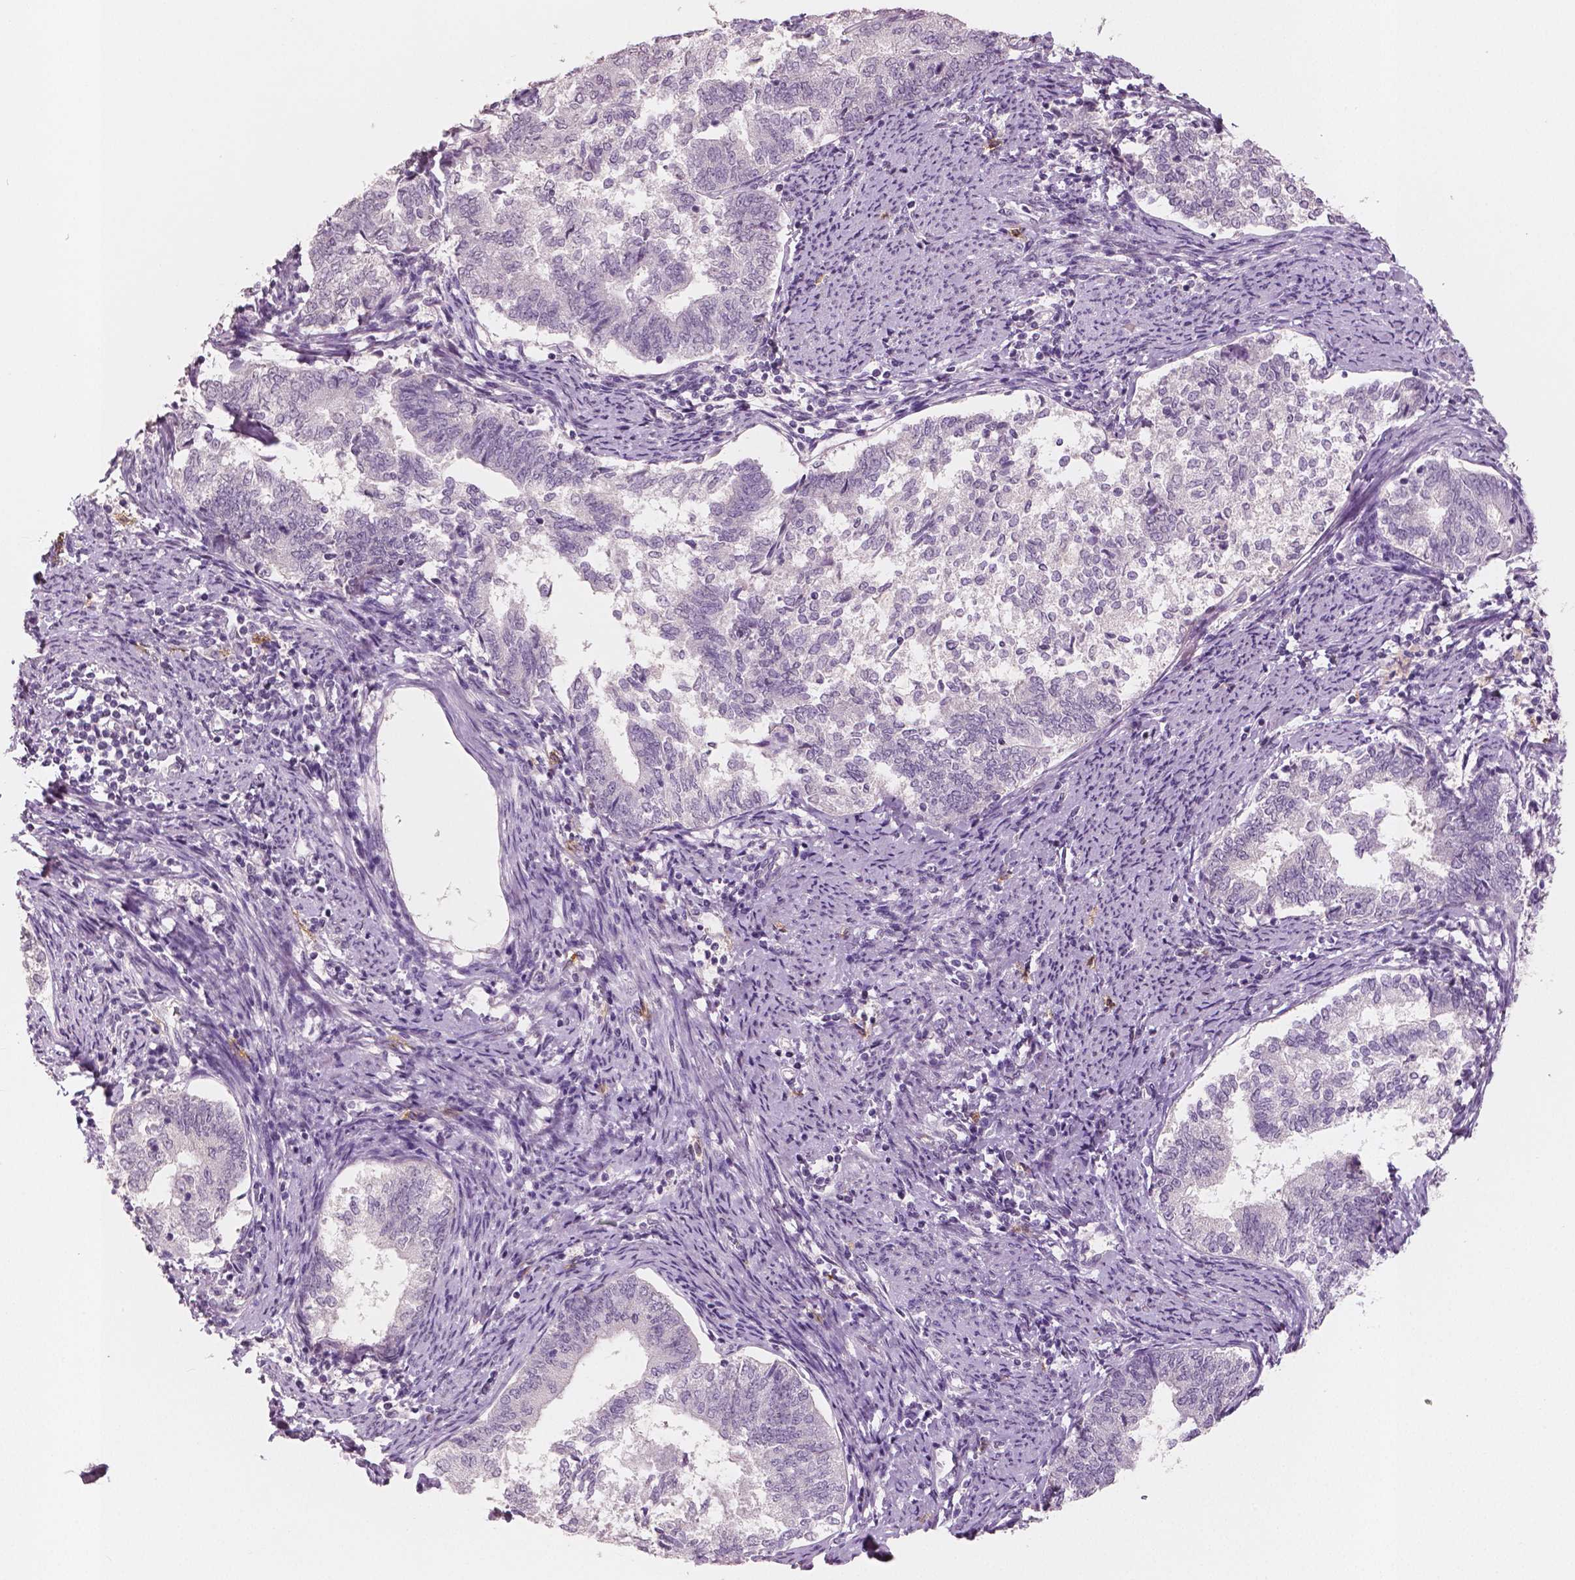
{"staining": {"intensity": "negative", "quantity": "none", "location": "none"}, "tissue": "endometrial cancer", "cell_type": "Tumor cells", "image_type": "cancer", "snomed": [{"axis": "morphology", "description": "Adenocarcinoma, NOS"}, {"axis": "topography", "description": "Endometrium"}], "caption": "The photomicrograph displays no significant expression in tumor cells of adenocarcinoma (endometrial). The staining is performed using DAB brown chromogen with nuclei counter-stained in using hematoxylin.", "gene": "KIT", "patient": {"sex": "female", "age": 65}}